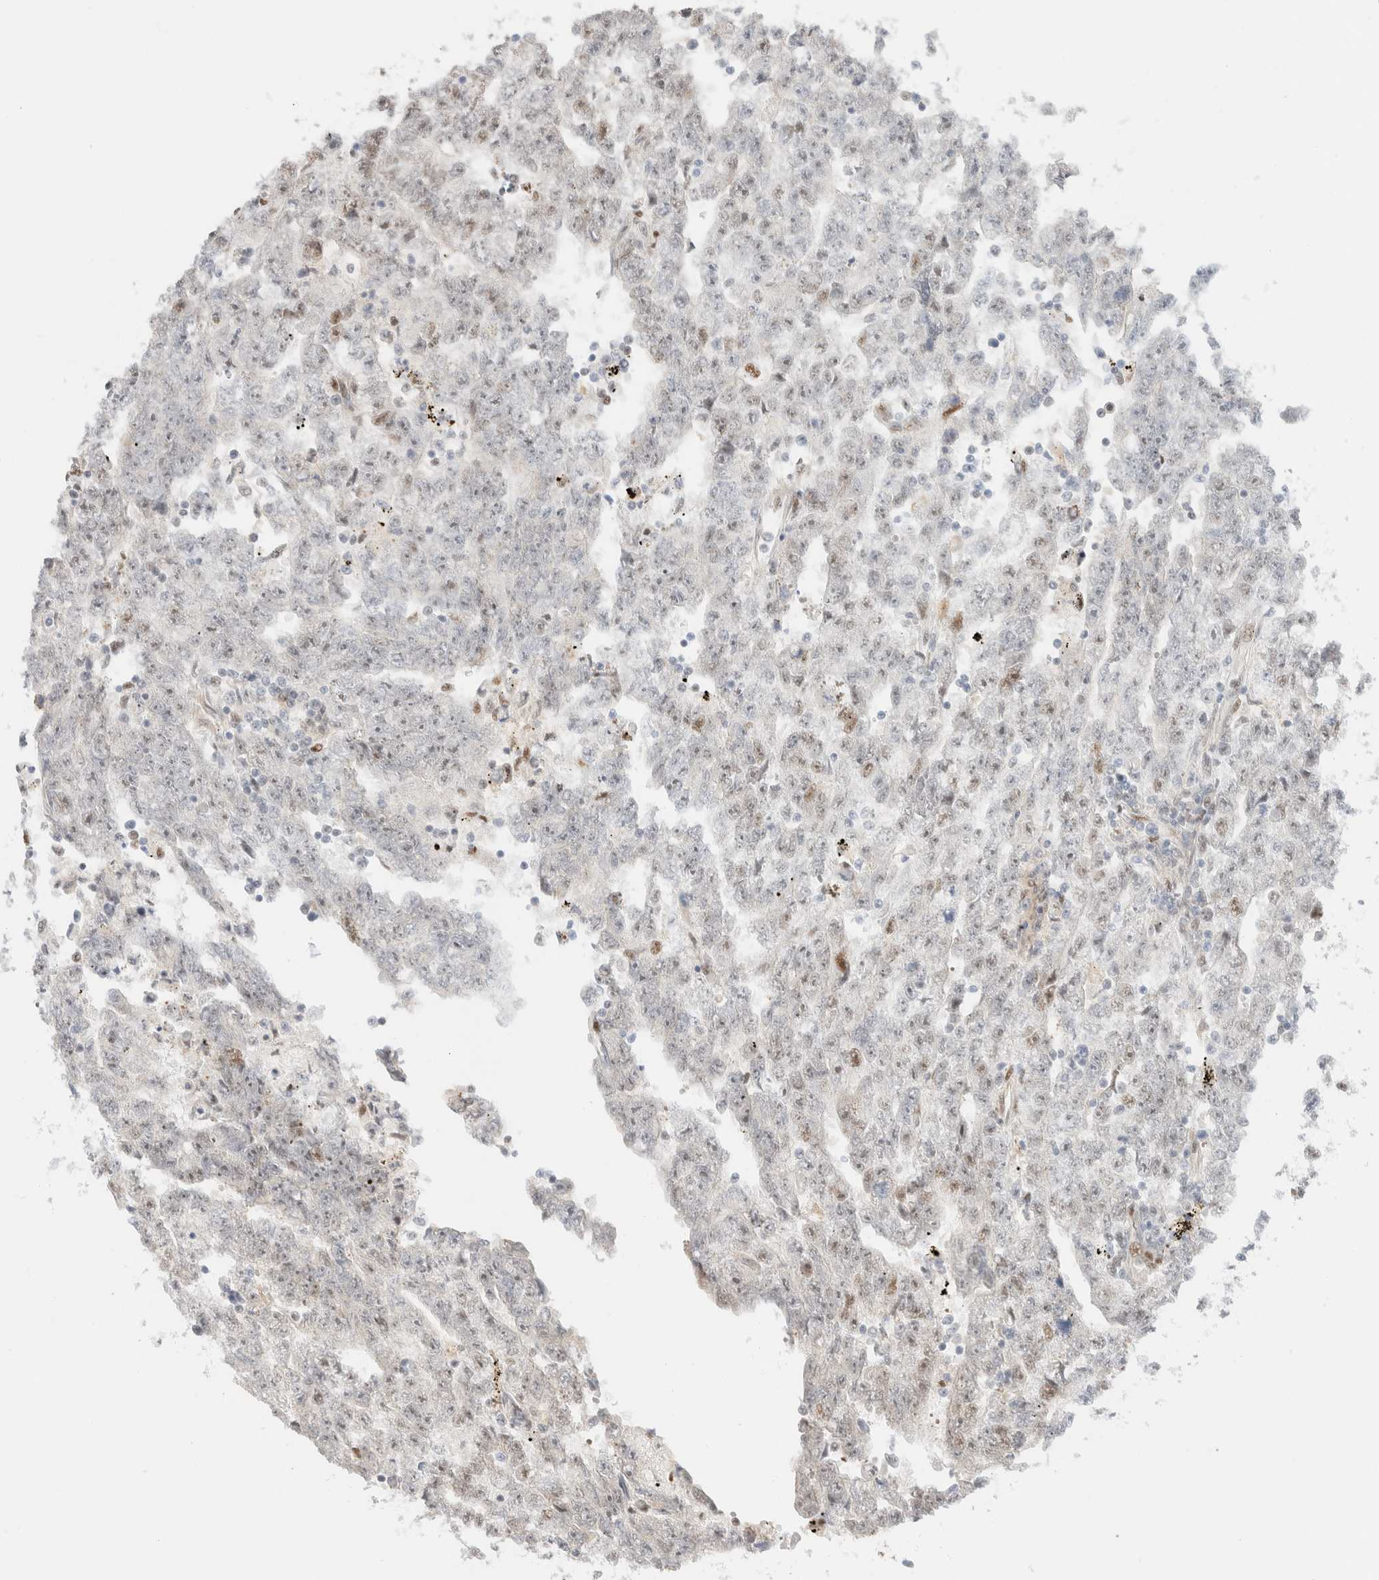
{"staining": {"intensity": "negative", "quantity": "none", "location": "none"}, "tissue": "testis cancer", "cell_type": "Tumor cells", "image_type": "cancer", "snomed": [{"axis": "morphology", "description": "Carcinoma, Embryonal, NOS"}, {"axis": "topography", "description": "Testis"}], "caption": "Immunohistochemistry of embryonal carcinoma (testis) reveals no positivity in tumor cells.", "gene": "ARID5A", "patient": {"sex": "male", "age": 25}}